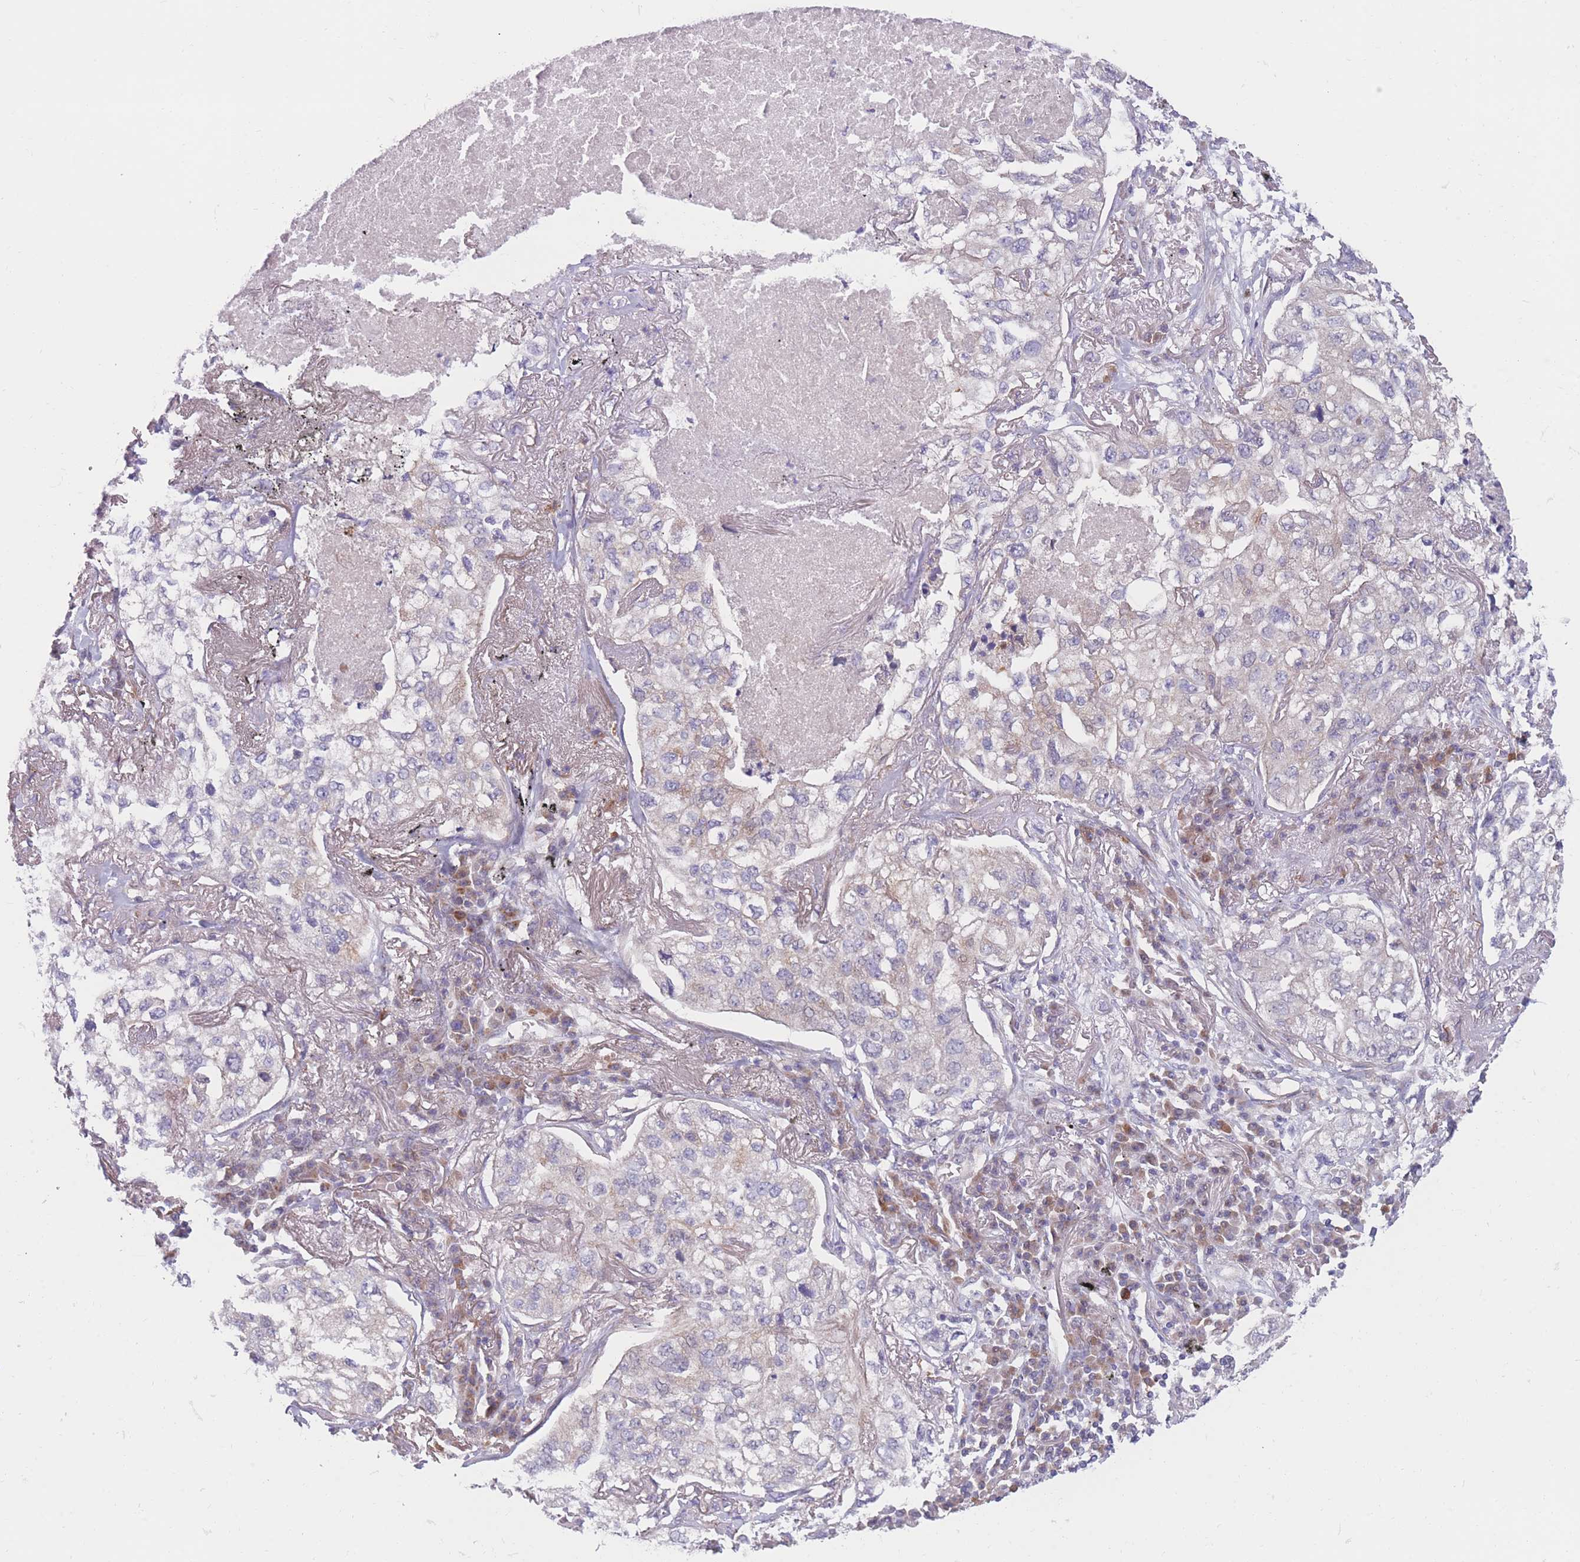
{"staining": {"intensity": "negative", "quantity": "none", "location": "none"}, "tissue": "lung cancer", "cell_type": "Tumor cells", "image_type": "cancer", "snomed": [{"axis": "morphology", "description": "Adenocarcinoma, NOS"}, {"axis": "topography", "description": "Lung"}], "caption": "This image is of lung adenocarcinoma stained with immunohistochemistry to label a protein in brown with the nuclei are counter-stained blue. There is no staining in tumor cells.", "gene": "PDE4A", "patient": {"sex": "male", "age": 65}}